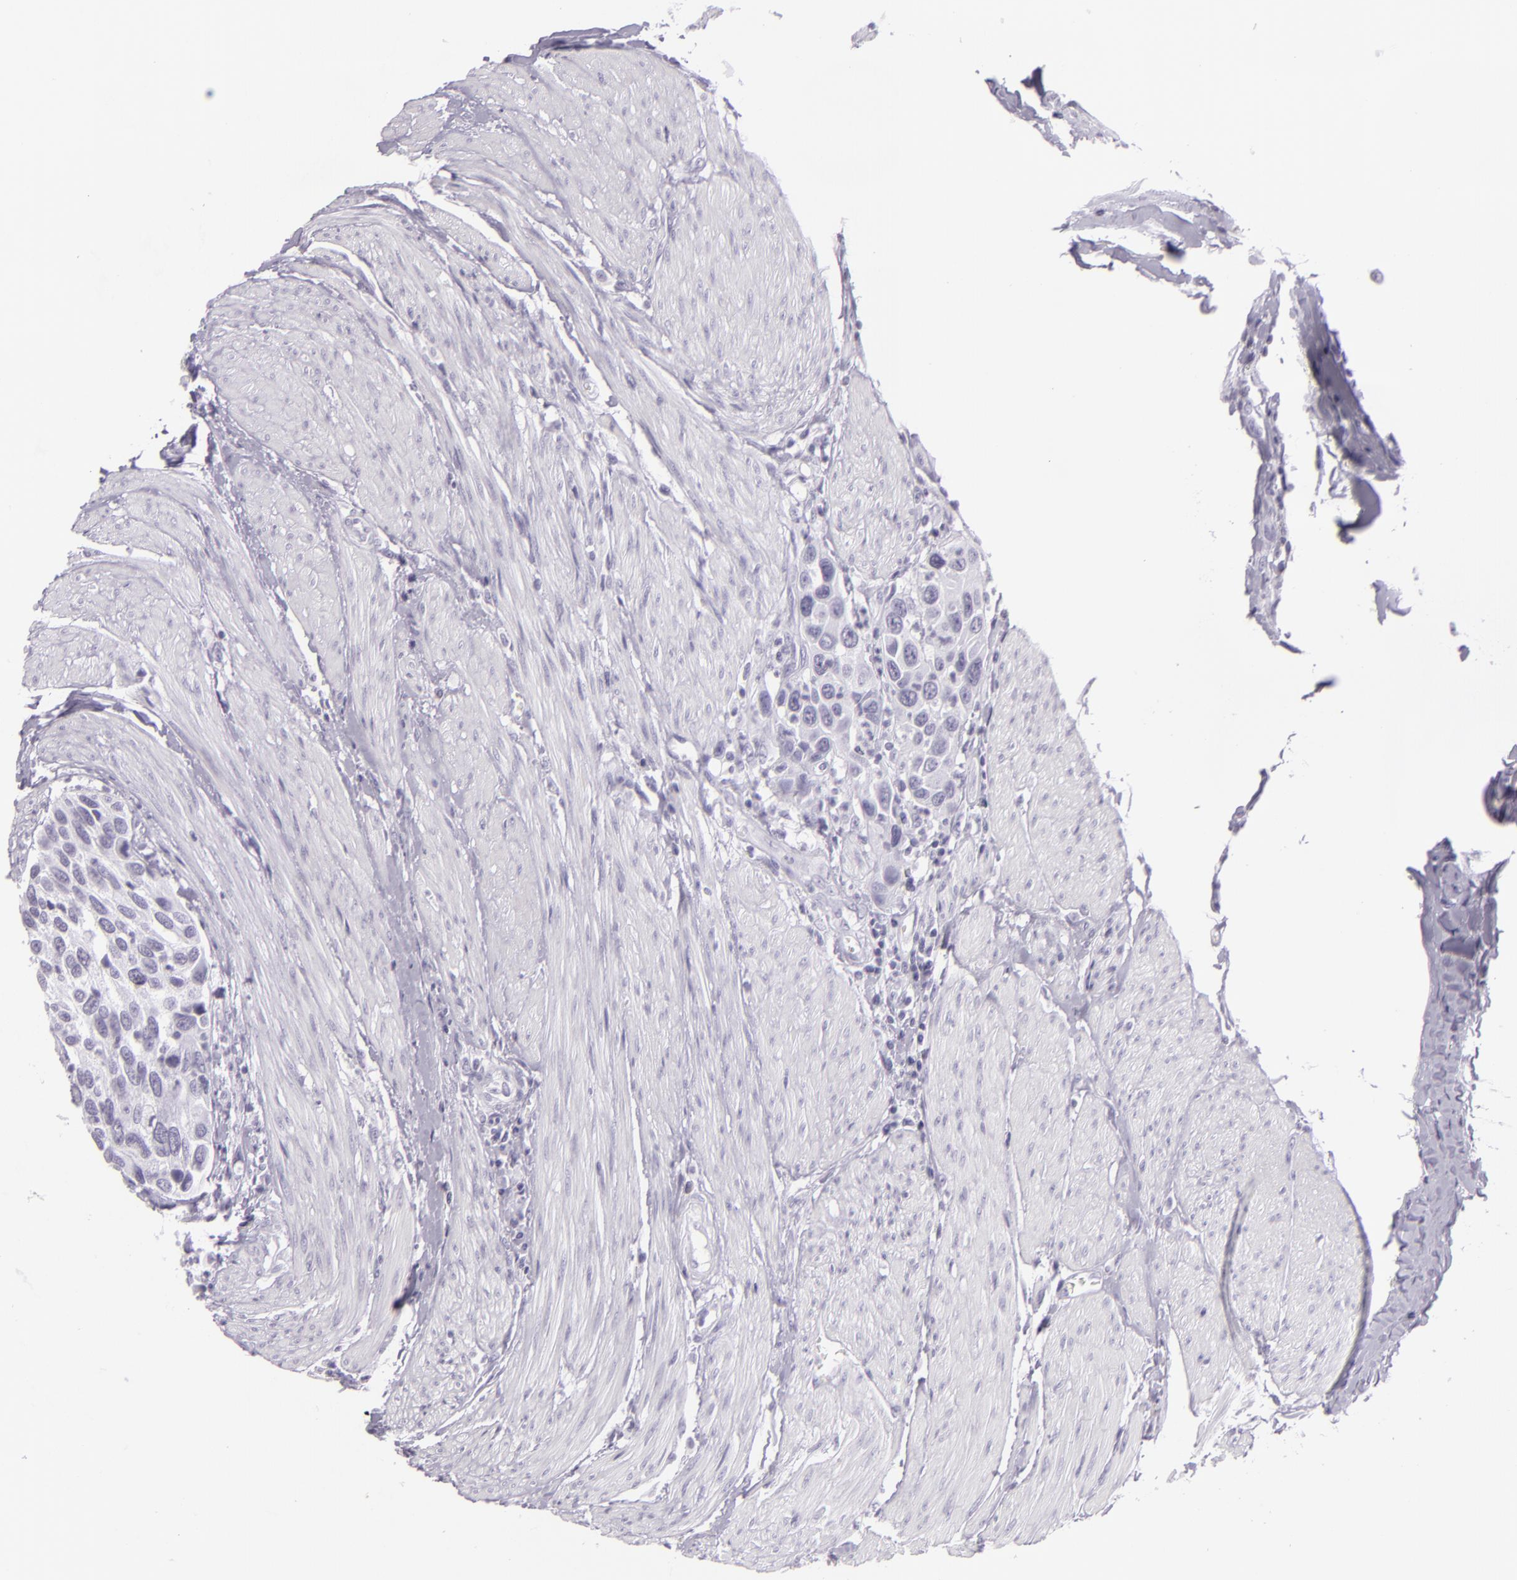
{"staining": {"intensity": "negative", "quantity": "none", "location": "none"}, "tissue": "urothelial cancer", "cell_type": "Tumor cells", "image_type": "cancer", "snomed": [{"axis": "morphology", "description": "Urothelial carcinoma, High grade"}, {"axis": "topography", "description": "Urinary bladder"}], "caption": "The photomicrograph displays no staining of tumor cells in high-grade urothelial carcinoma.", "gene": "MUC6", "patient": {"sex": "male", "age": 66}}